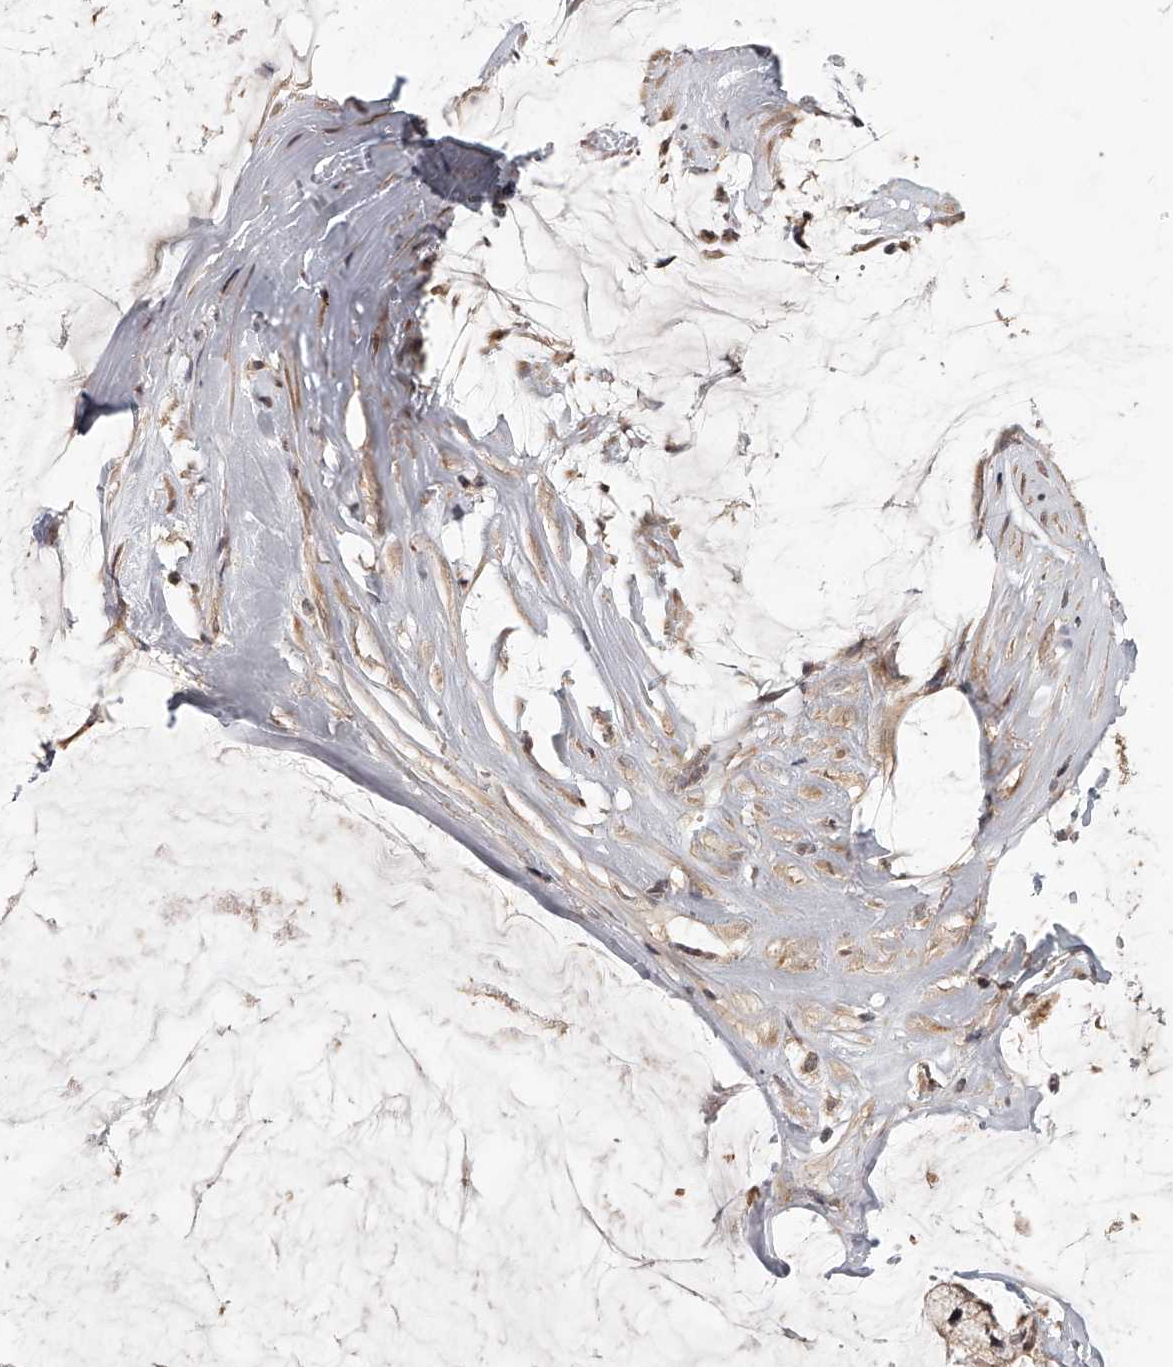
{"staining": {"intensity": "weak", "quantity": ">75%", "location": "cytoplasmic/membranous"}, "tissue": "ovarian cancer", "cell_type": "Tumor cells", "image_type": "cancer", "snomed": [{"axis": "morphology", "description": "Cystadenocarcinoma, mucinous, NOS"}, {"axis": "topography", "description": "Ovary"}], "caption": "Brown immunohistochemical staining in ovarian cancer displays weak cytoplasmic/membranous expression in approximately >75% of tumor cells.", "gene": "SLC37A1", "patient": {"sex": "female", "age": 39}}